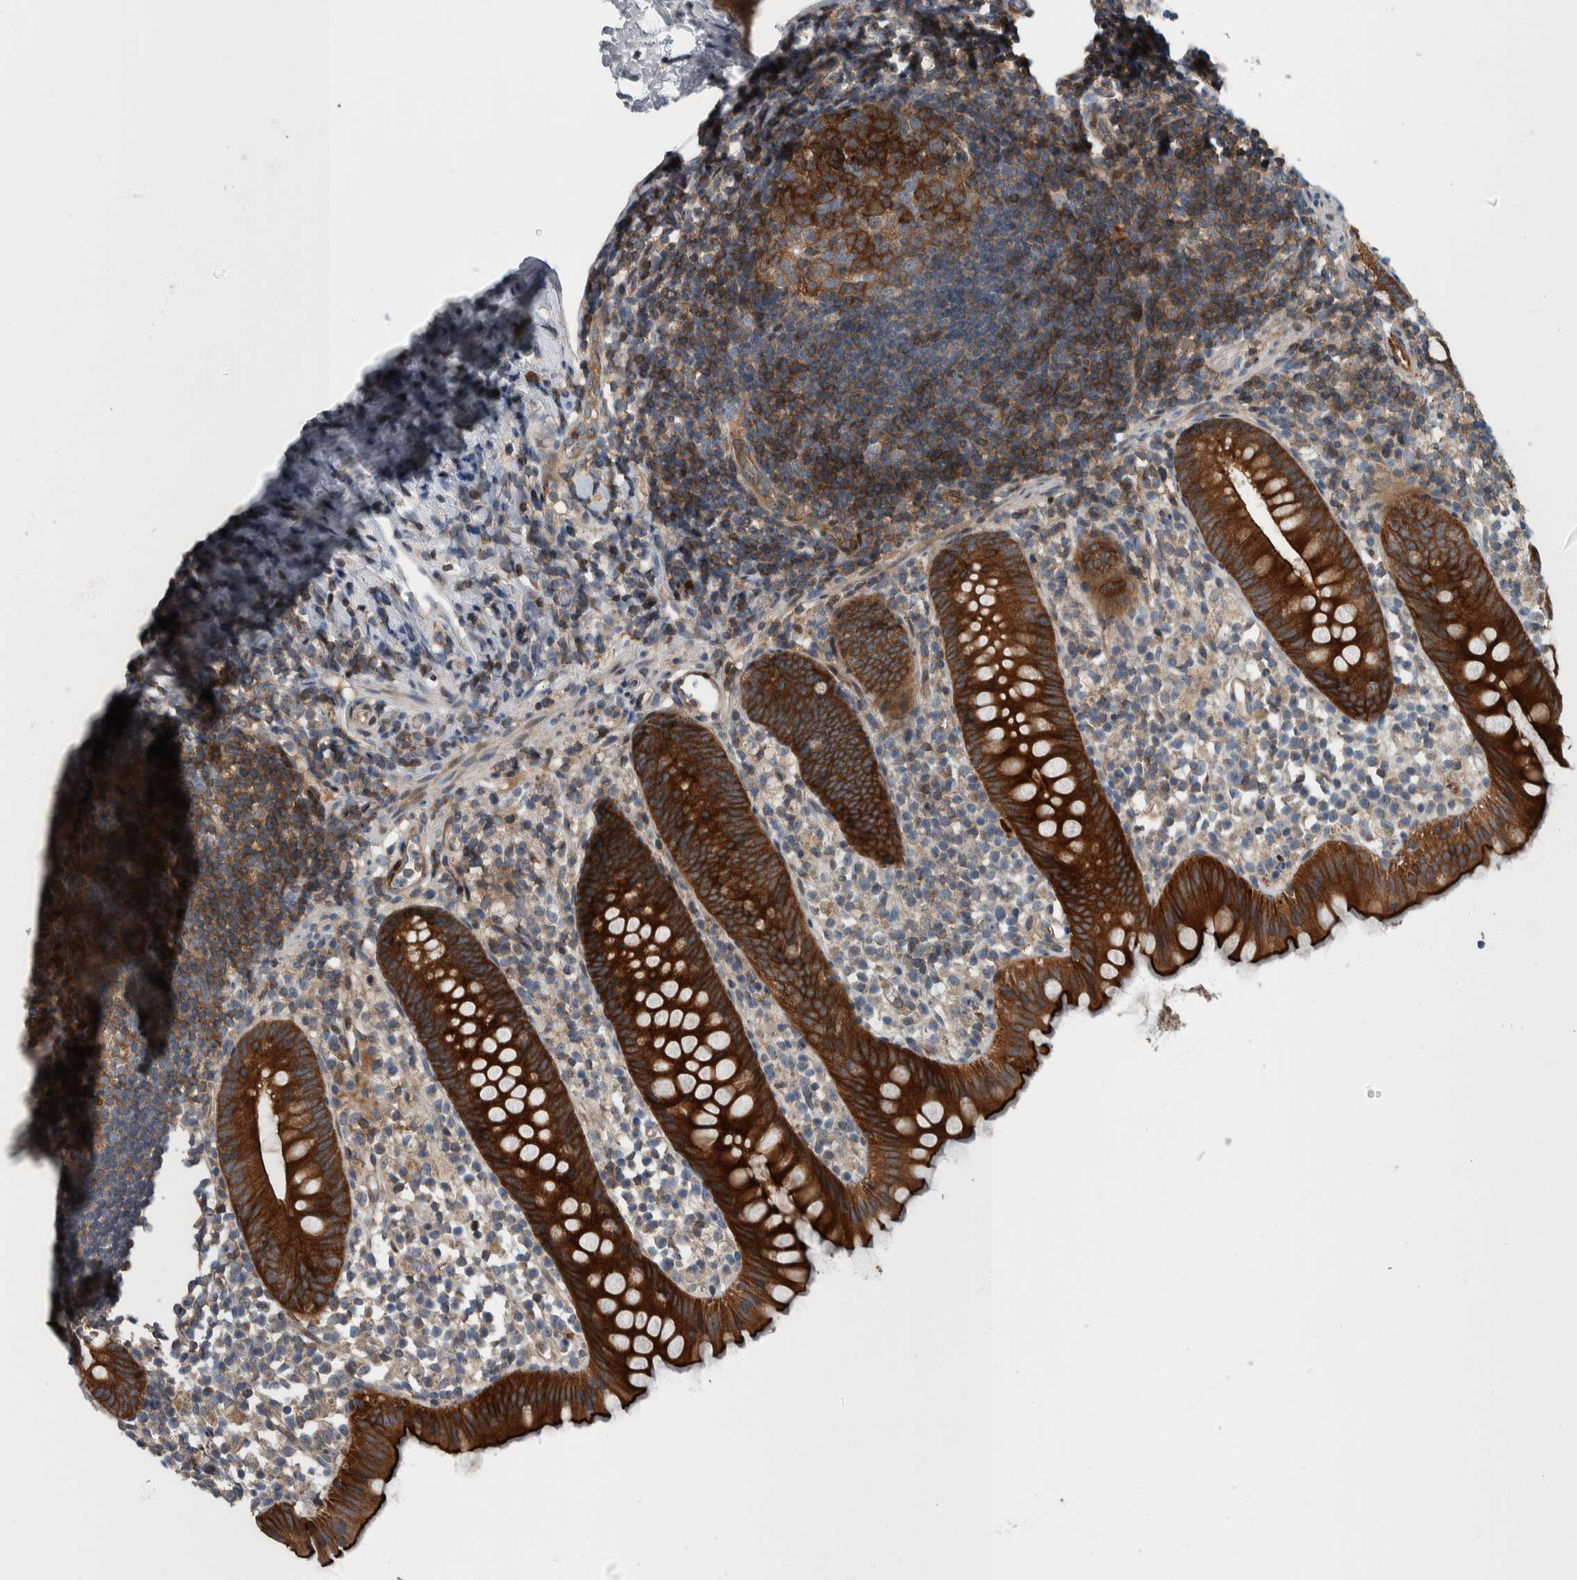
{"staining": {"intensity": "strong", "quantity": ">75%", "location": "cytoplasmic/membranous"}, "tissue": "appendix", "cell_type": "Glandular cells", "image_type": "normal", "snomed": [{"axis": "morphology", "description": "Normal tissue, NOS"}, {"axis": "topography", "description": "Appendix"}], "caption": "Immunohistochemistry (IHC) micrograph of normal appendix stained for a protein (brown), which displays high levels of strong cytoplasmic/membranous positivity in about >75% of glandular cells.", "gene": "BAIAP2L1", "patient": {"sex": "female", "age": 20}}